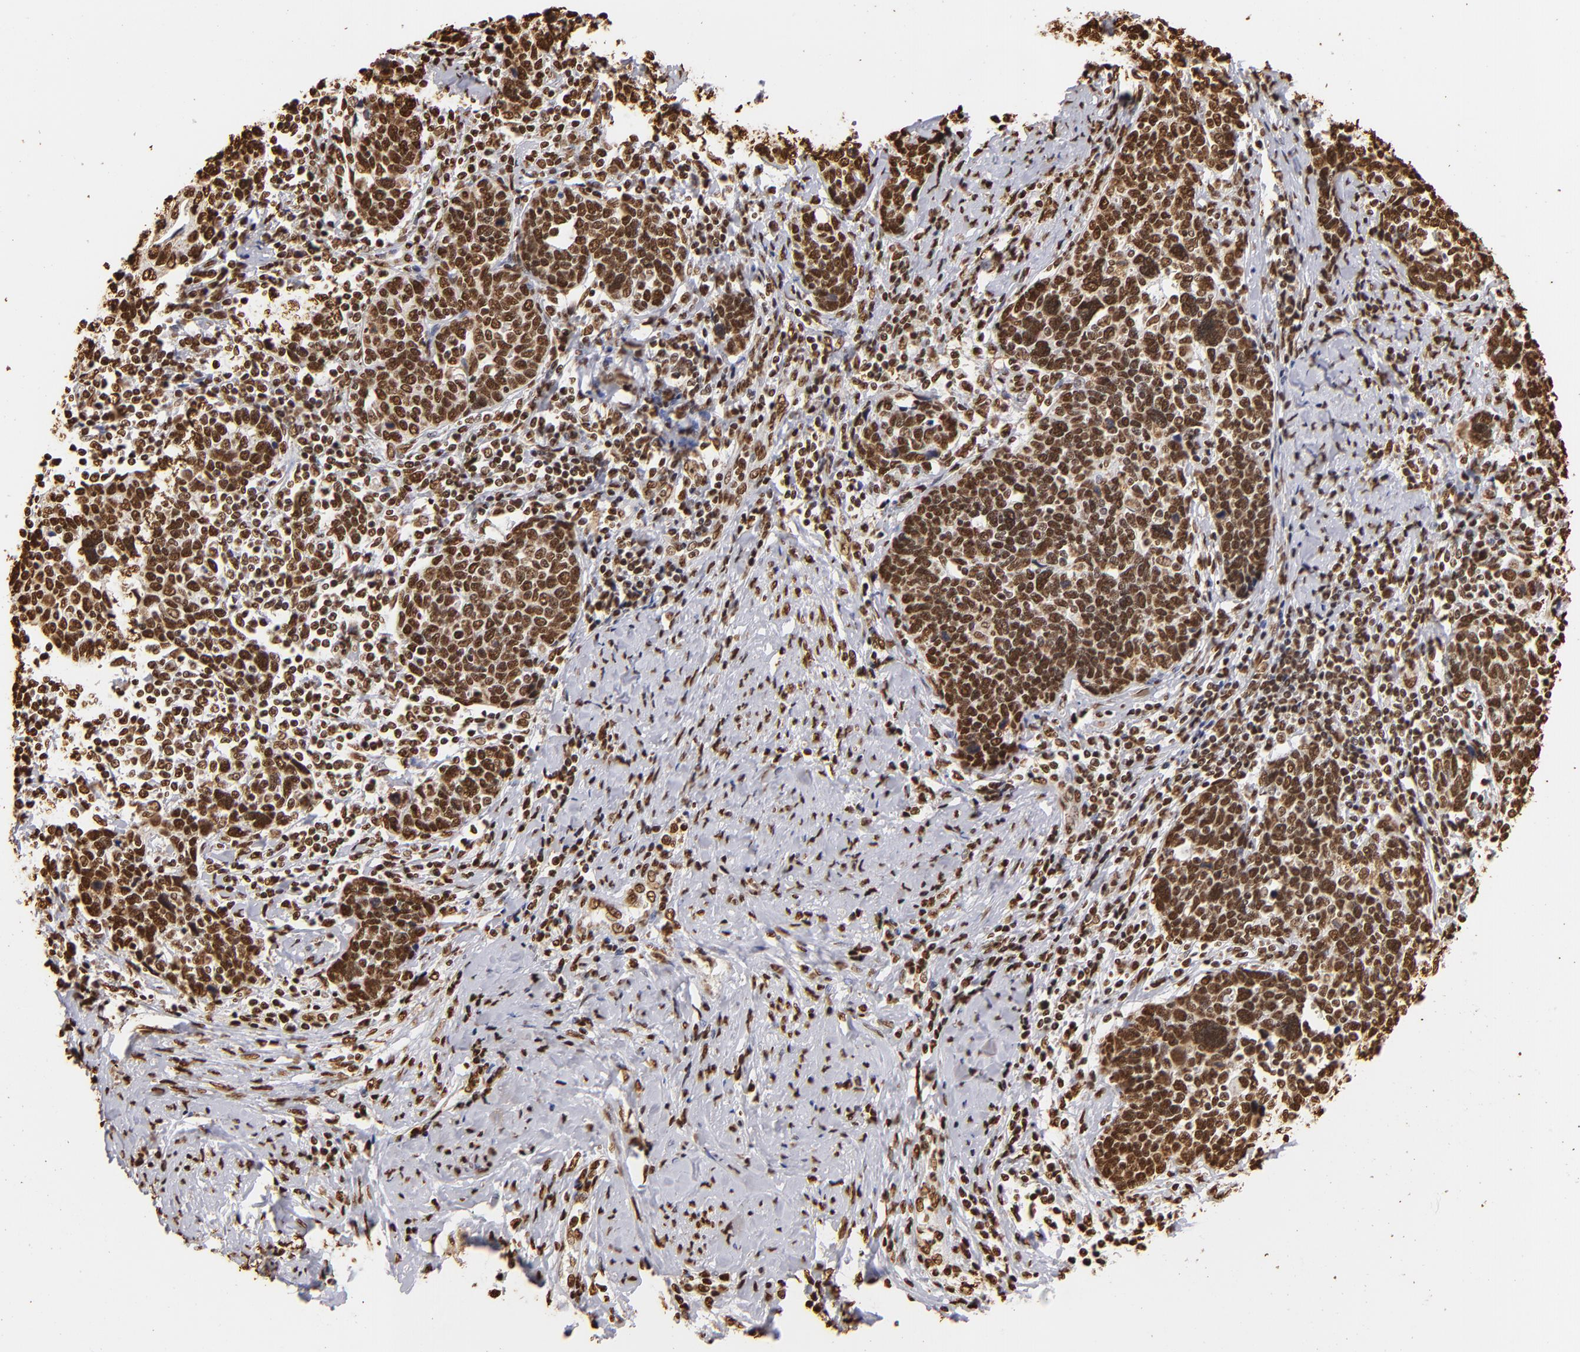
{"staining": {"intensity": "strong", "quantity": ">75%", "location": "nuclear"}, "tissue": "cervical cancer", "cell_type": "Tumor cells", "image_type": "cancer", "snomed": [{"axis": "morphology", "description": "Squamous cell carcinoma, NOS"}, {"axis": "topography", "description": "Cervix"}], "caption": "Immunohistochemistry (IHC) histopathology image of neoplastic tissue: human cervical squamous cell carcinoma stained using IHC reveals high levels of strong protein expression localized specifically in the nuclear of tumor cells, appearing as a nuclear brown color.", "gene": "ILF3", "patient": {"sex": "female", "age": 41}}